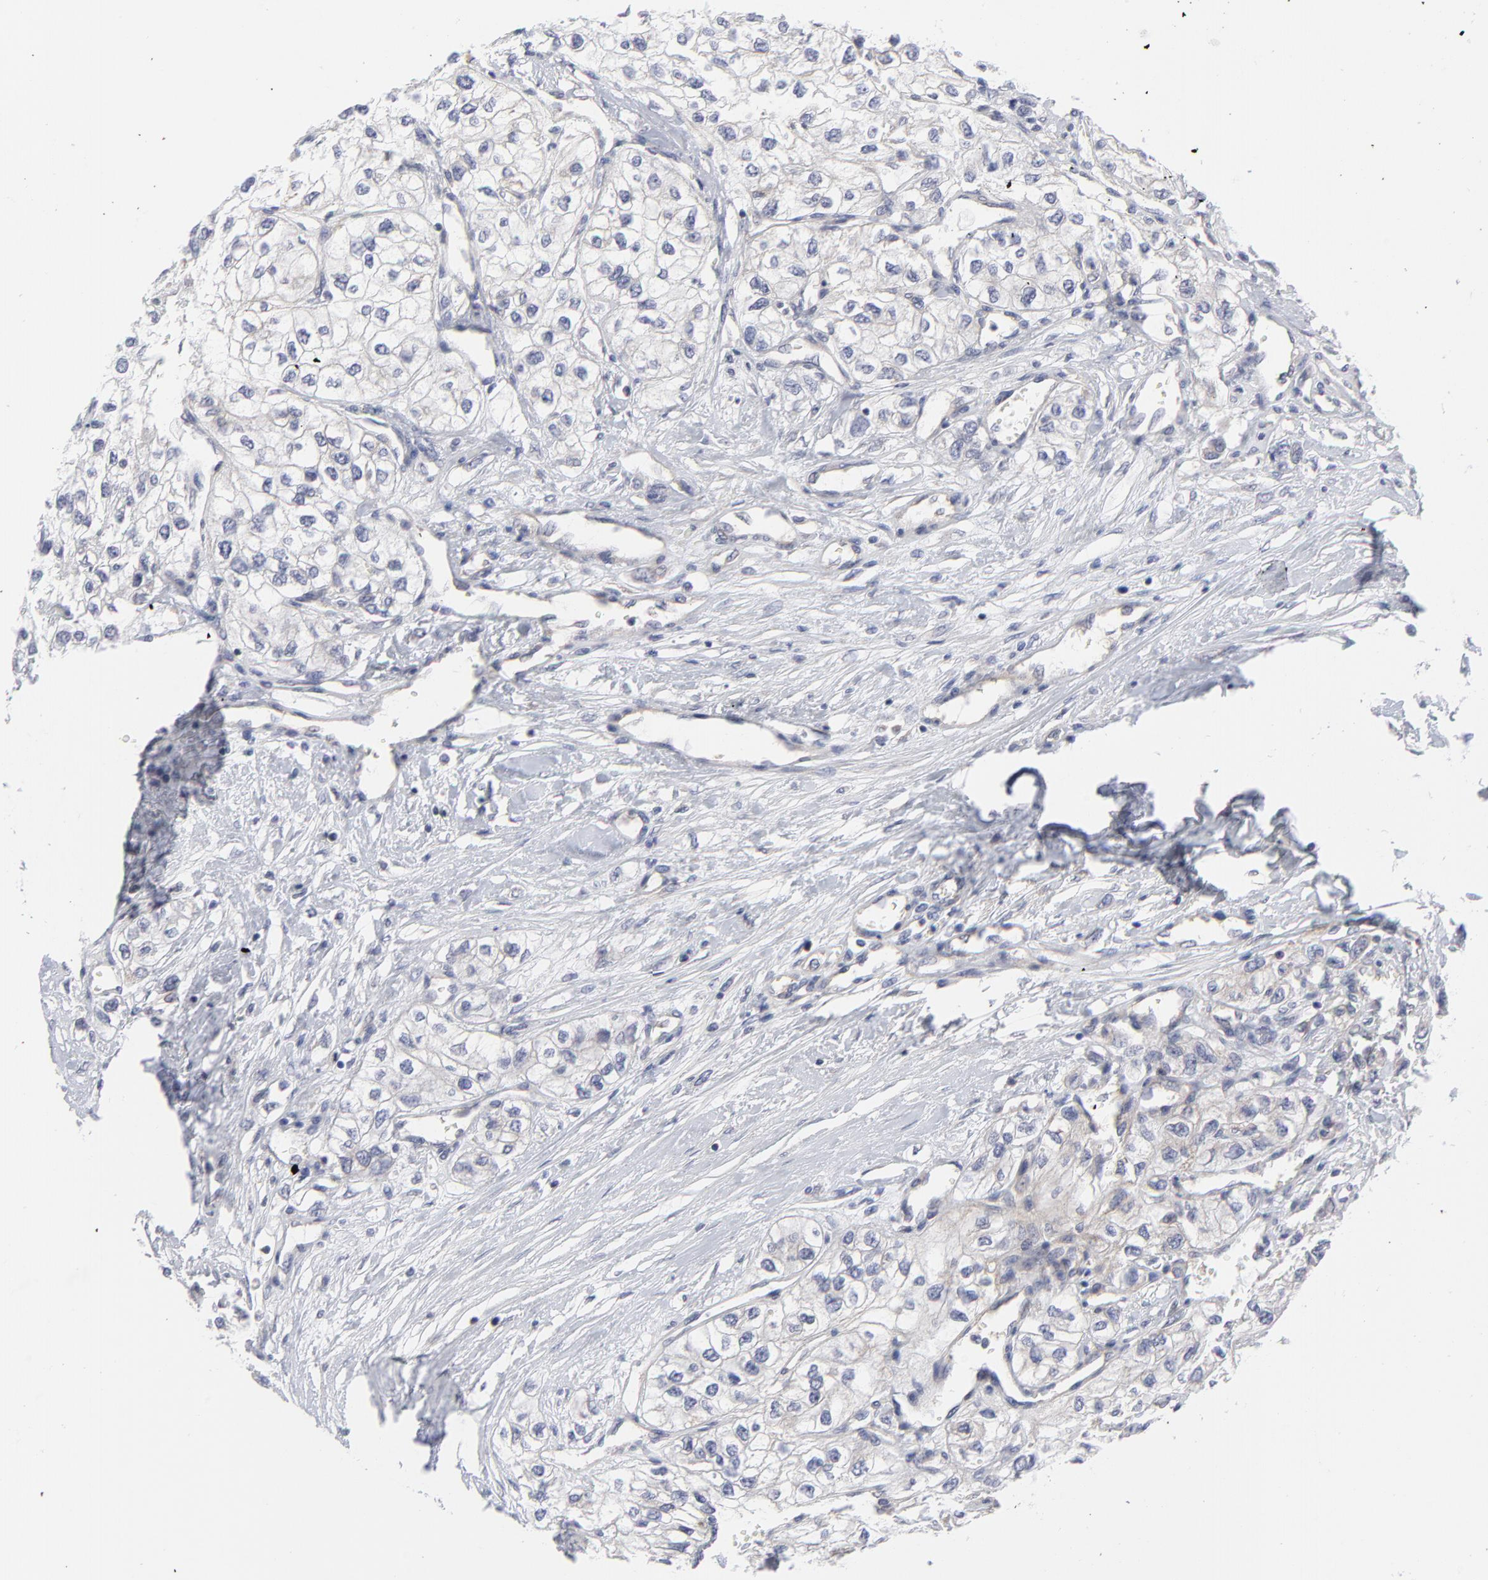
{"staining": {"intensity": "negative", "quantity": "none", "location": "none"}, "tissue": "renal cancer", "cell_type": "Tumor cells", "image_type": "cancer", "snomed": [{"axis": "morphology", "description": "Adenocarcinoma, NOS"}, {"axis": "topography", "description": "Kidney"}], "caption": "Renal cancer stained for a protein using IHC shows no expression tumor cells.", "gene": "NFKBIA", "patient": {"sex": "male", "age": 57}}